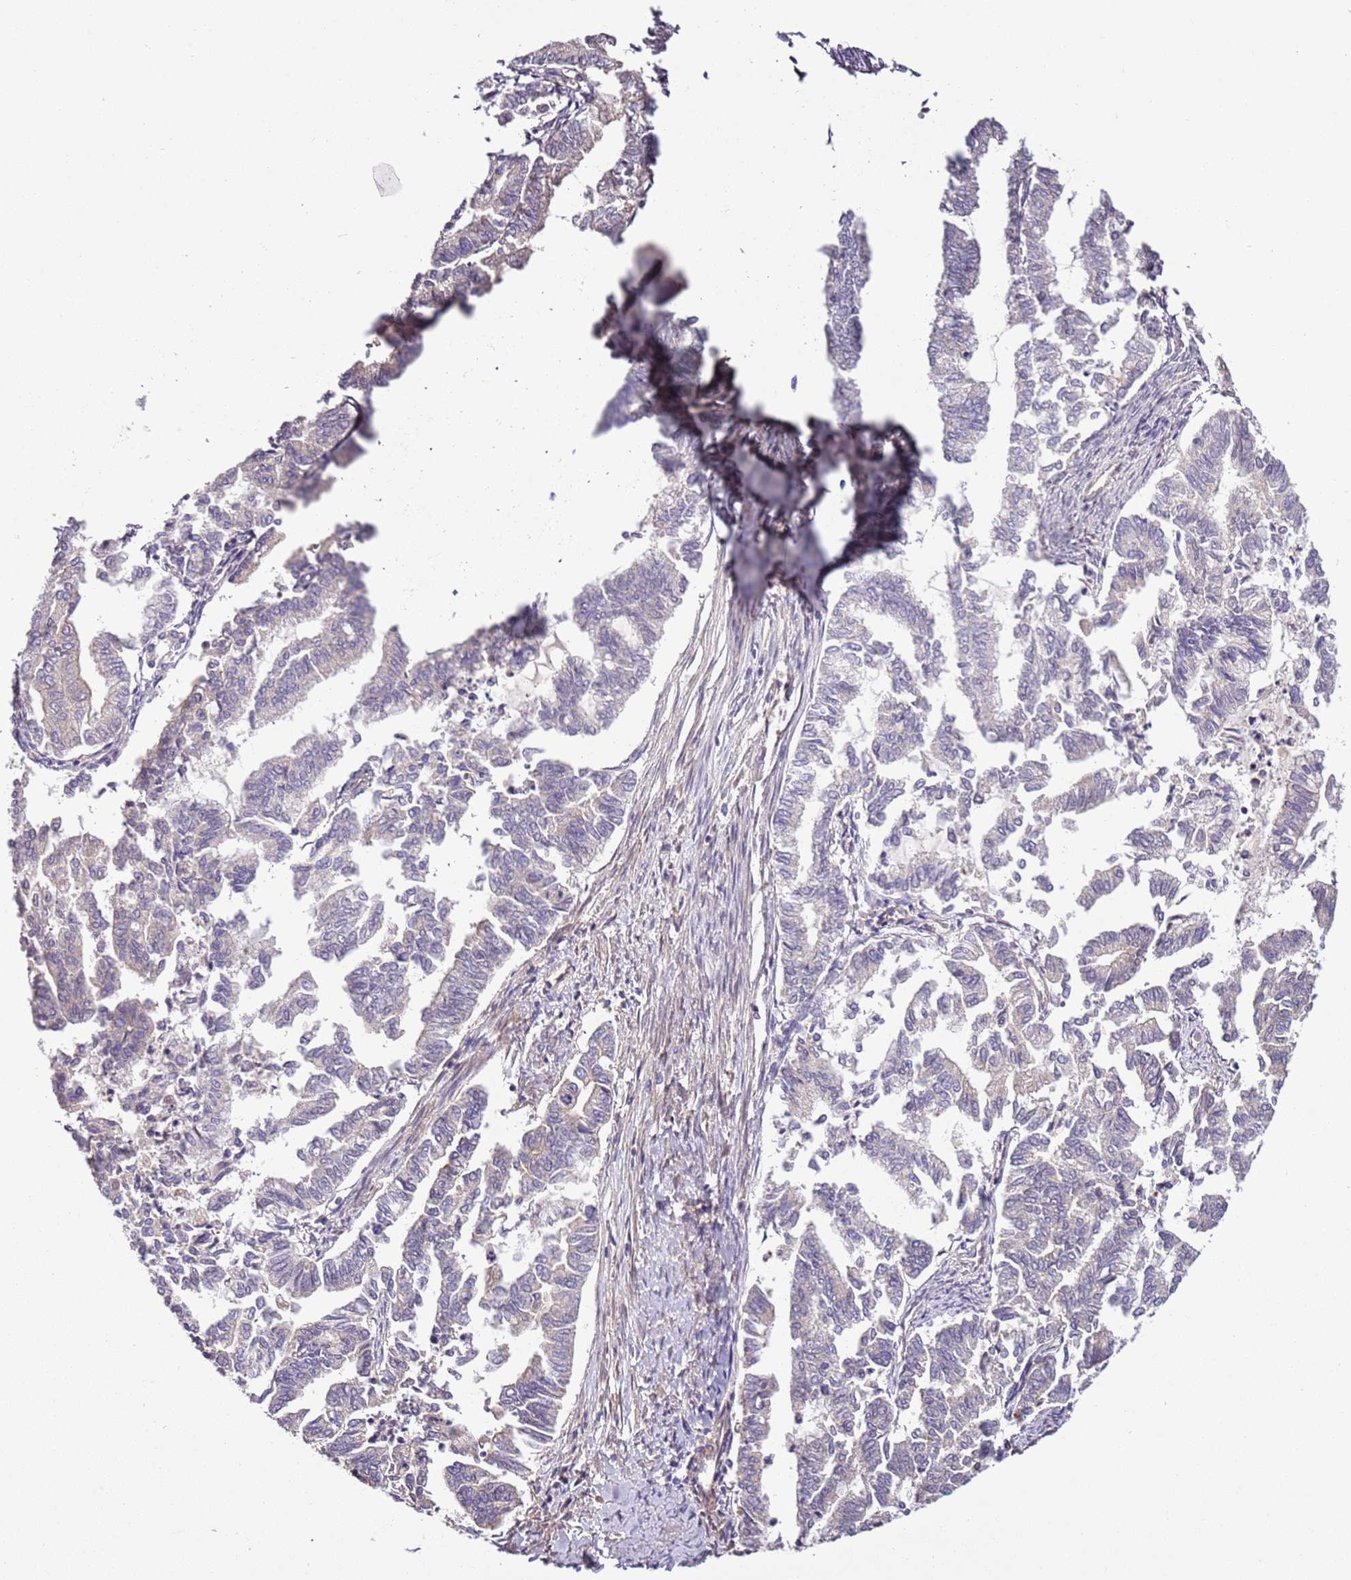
{"staining": {"intensity": "negative", "quantity": "none", "location": "none"}, "tissue": "endometrial cancer", "cell_type": "Tumor cells", "image_type": "cancer", "snomed": [{"axis": "morphology", "description": "Adenocarcinoma, NOS"}, {"axis": "topography", "description": "Endometrium"}], "caption": "This is a image of immunohistochemistry staining of endometrial cancer (adenocarcinoma), which shows no positivity in tumor cells.", "gene": "GNL1", "patient": {"sex": "female", "age": 79}}